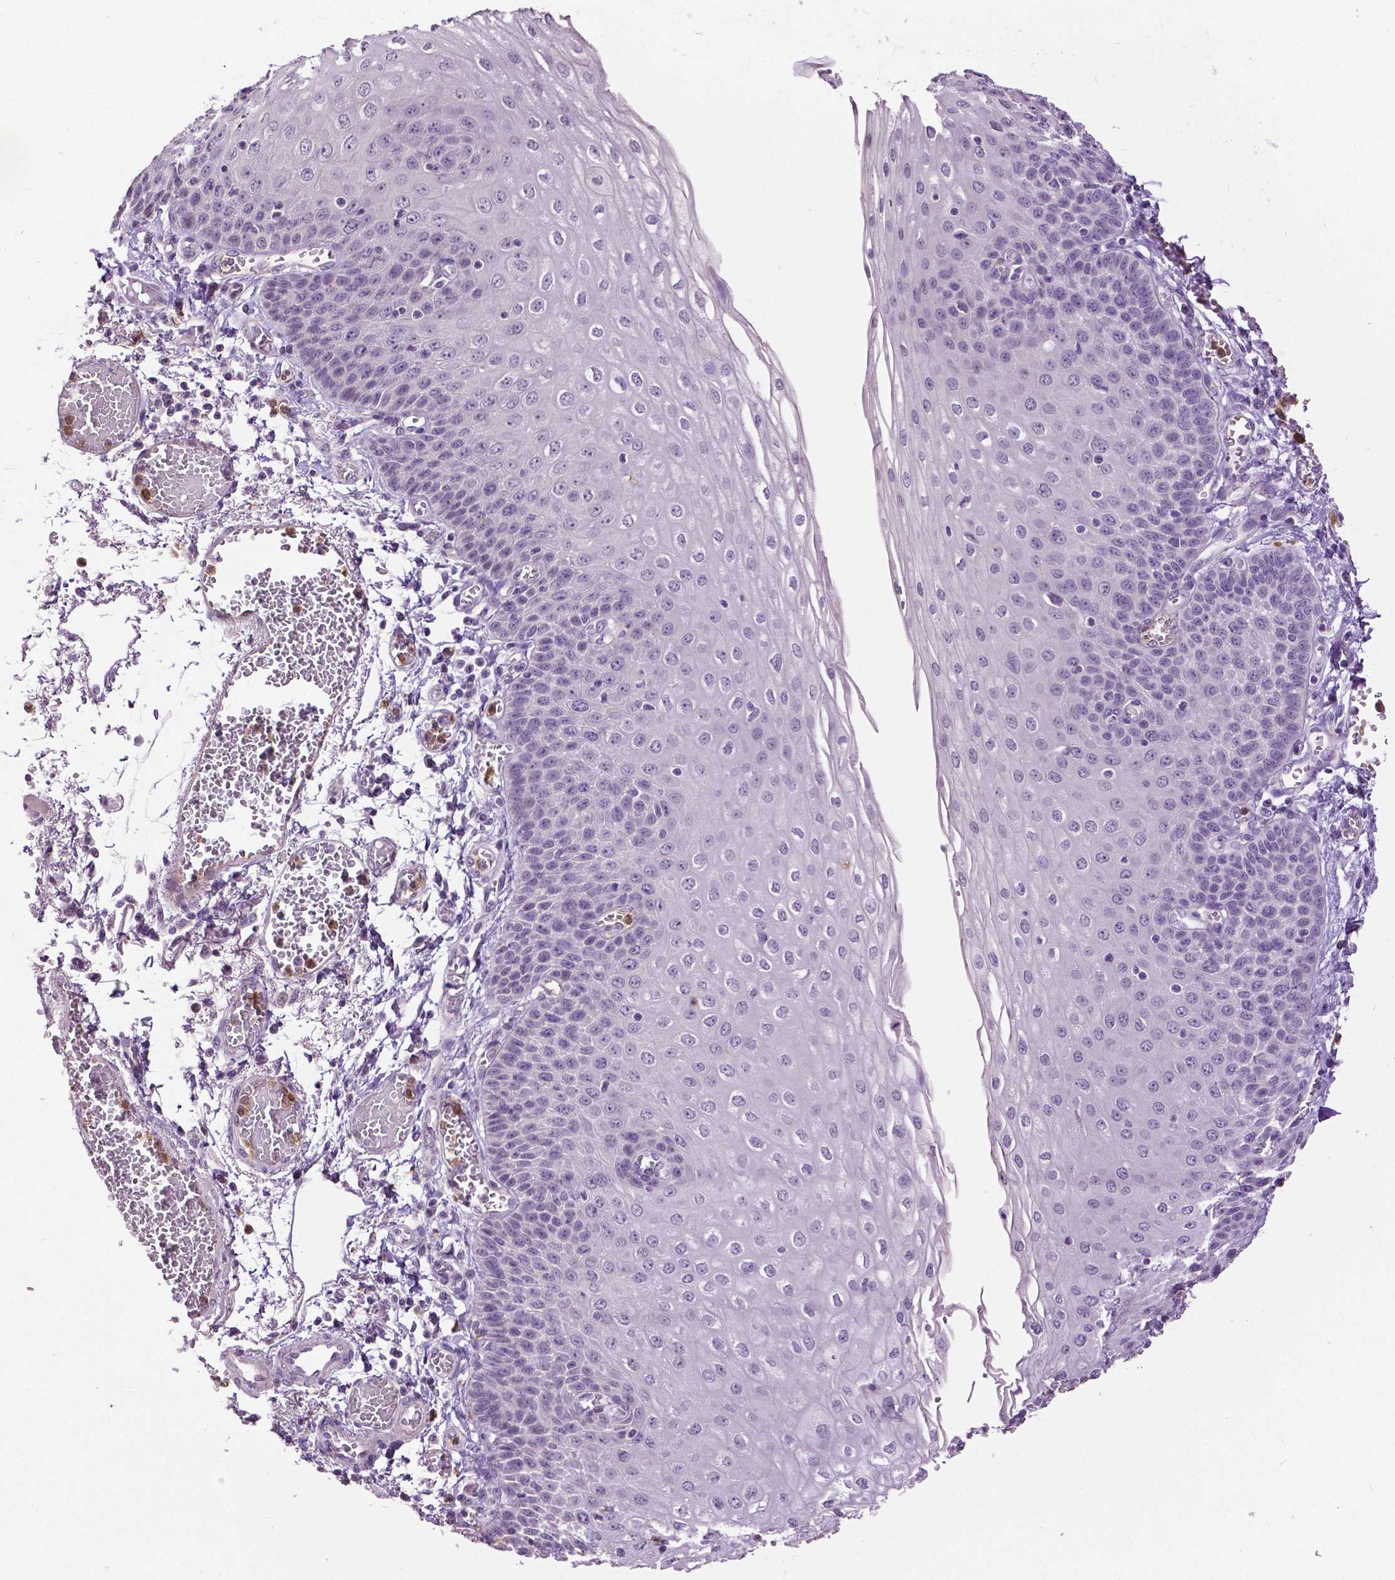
{"staining": {"intensity": "negative", "quantity": "none", "location": "none"}, "tissue": "esophagus", "cell_type": "Squamous epithelial cells", "image_type": "normal", "snomed": [{"axis": "morphology", "description": "Normal tissue, NOS"}, {"axis": "morphology", "description": "Adenocarcinoma, NOS"}, {"axis": "topography", "description": "Esophagus"}], "caption": "This is an IHC image of benign esophagus. There is no expression in squamous epithelial cells.", "gene": "PTPN5", "patient": {"sex": "male", "age": 81}}